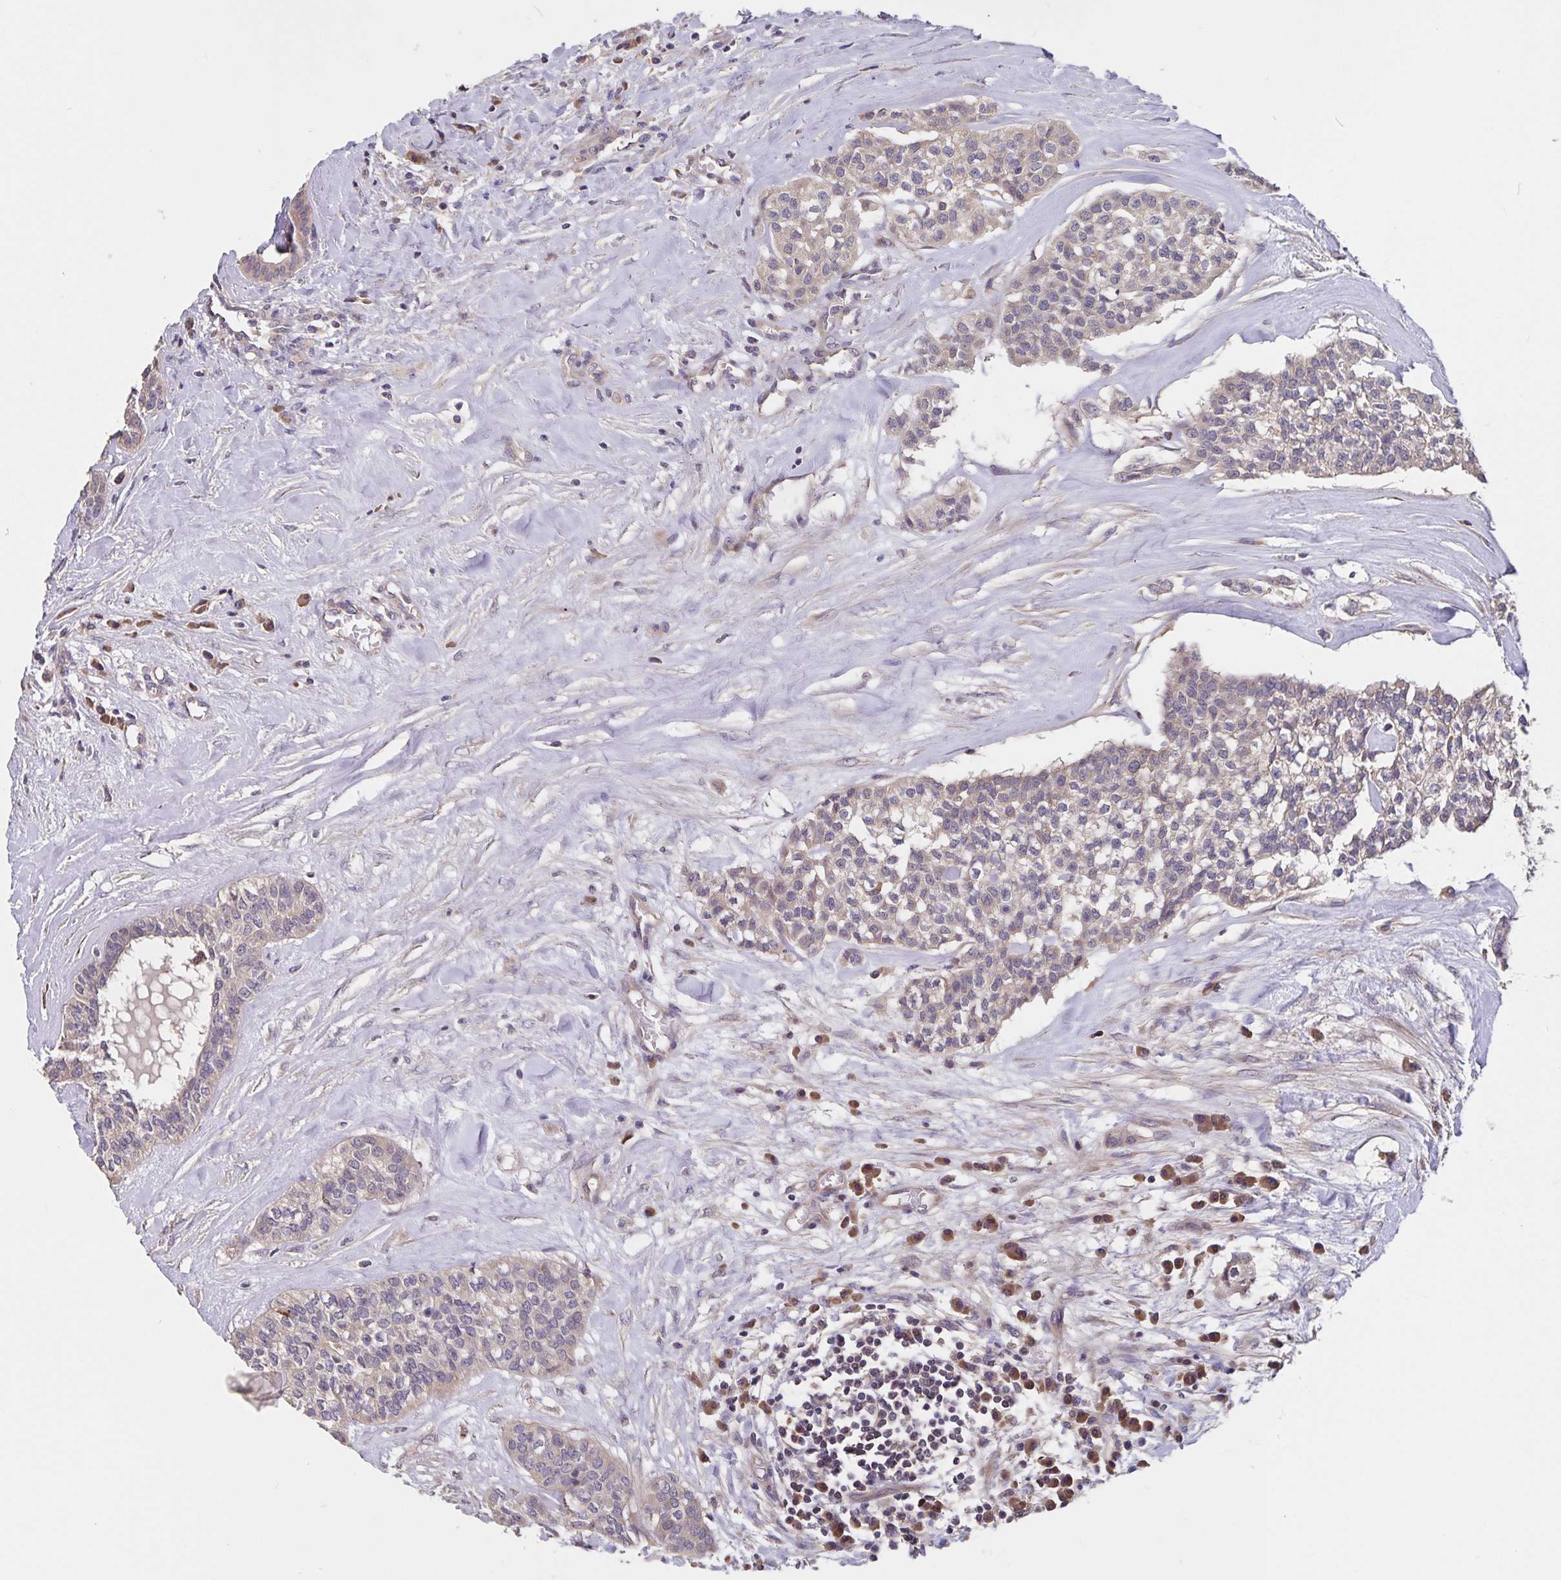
{"staining": {"intensity": "negative", "quantity": "none", "location": "none"}, "tissue": "head and neck cancer", "cell_type": "Tumor cells", "image_type": "cancer", "snomed": [{"axis": "morphology", "description": "Adenocarcinoma, NOS"}, {"axis": "topography", "description": "Head-Neck"}], "caption": "The photomicrograph reveals no staining of tumor cells in adenocarcinoma (head and neck).", "gene": "FBXL16", "patient": {"sex": "male", "age": 81}}